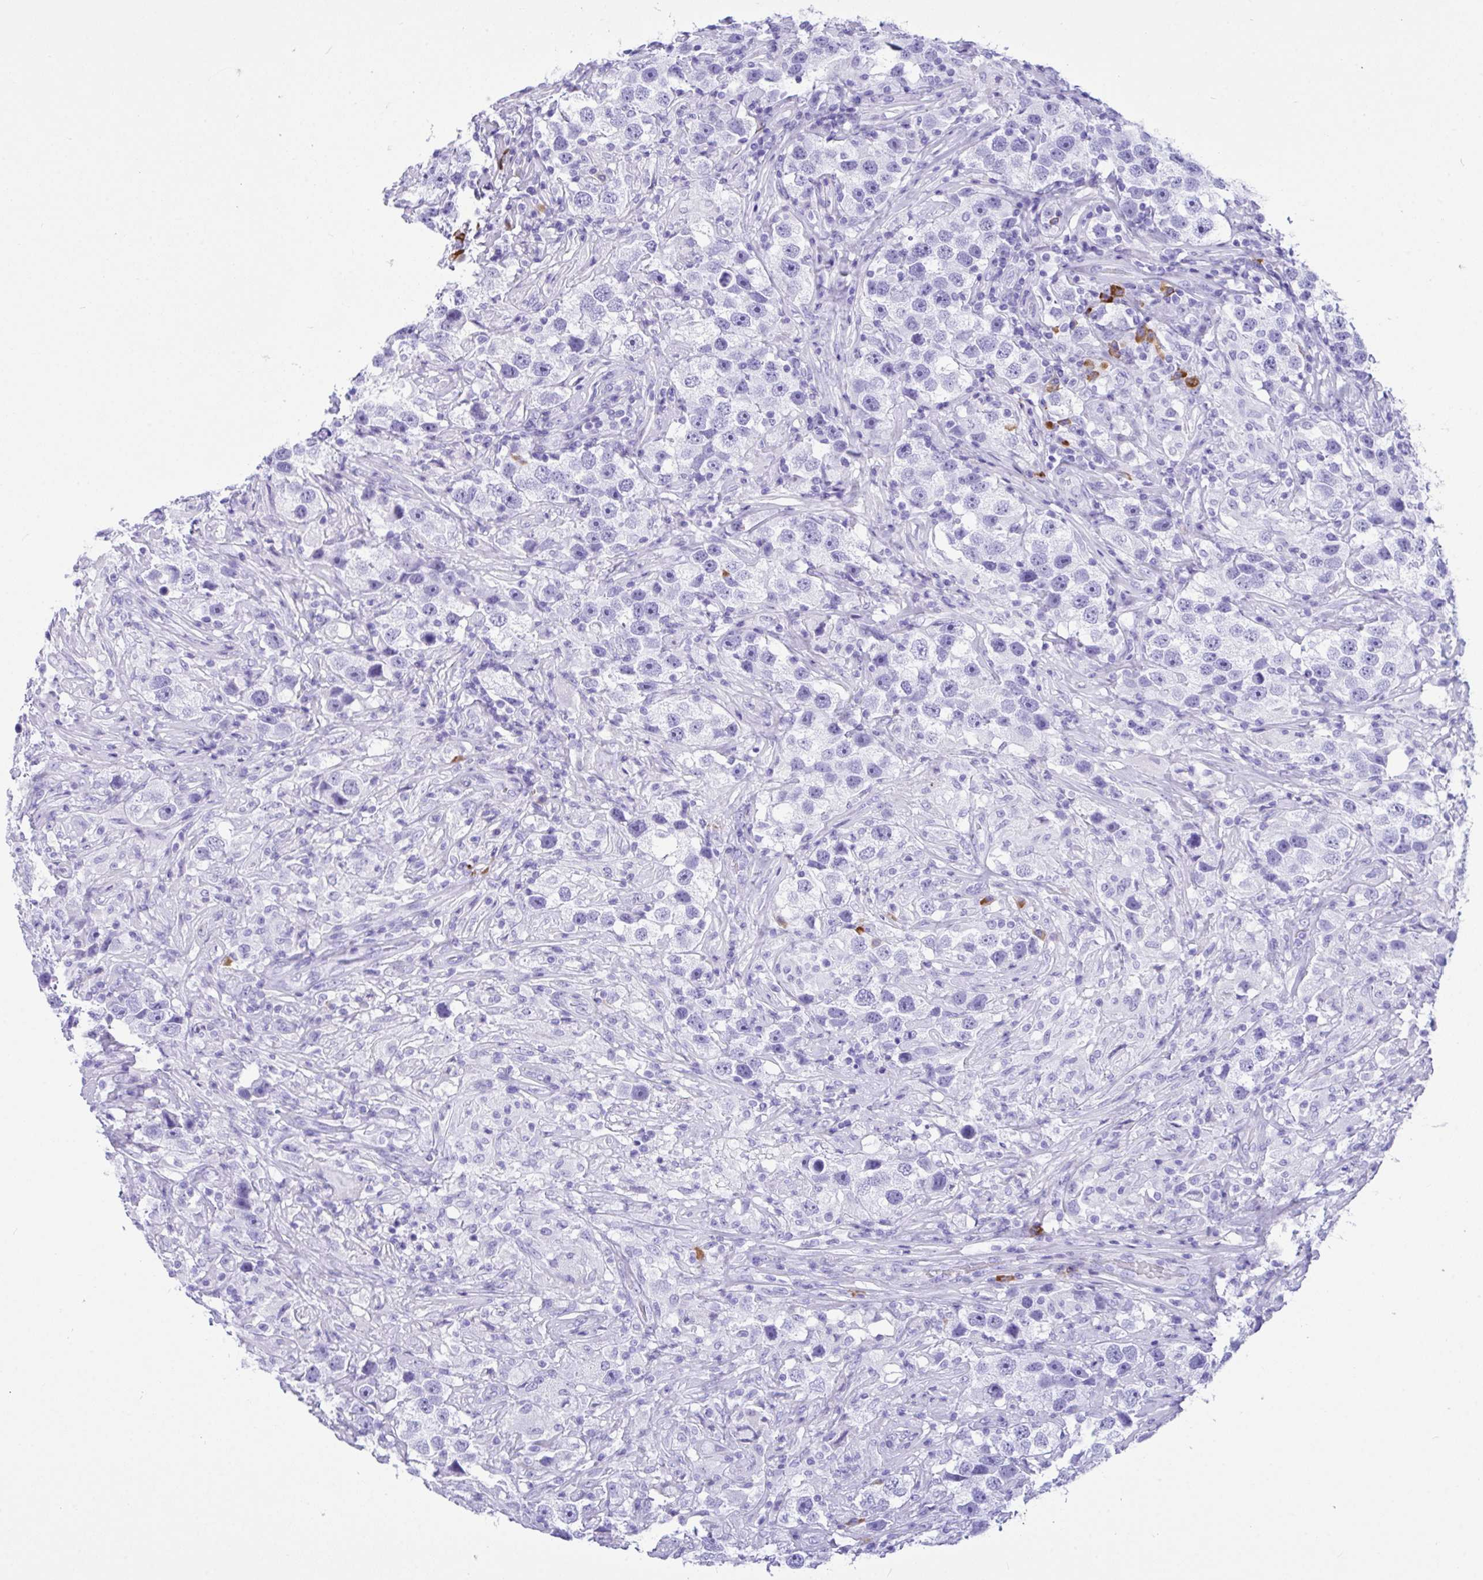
{"staining": {"intensity": "negative", "quantity": "none", "location": "none"}, "tissue": "testis cancer", "cell_type": "Tumor cells", "image_type": "cancer", "snomed": [{"axis": "morphology", "description": "Seminoma, NOS"}, {"axis": "topography", "description": "Testis"}], "caption": "High power microscopy micrograph of an immunohistochemistry micrograph of testis seminoma, revealing no significant expression in tumor cells. The staining was performed using DAB (3,3'-diaminobenzidine) to visualize the protein expression in brown, while the nuclei were stained in blue with hematoxylin (Magnification: 20x).", "gene": "BEST4", "patient": {"sex": "male", "age": 49}}